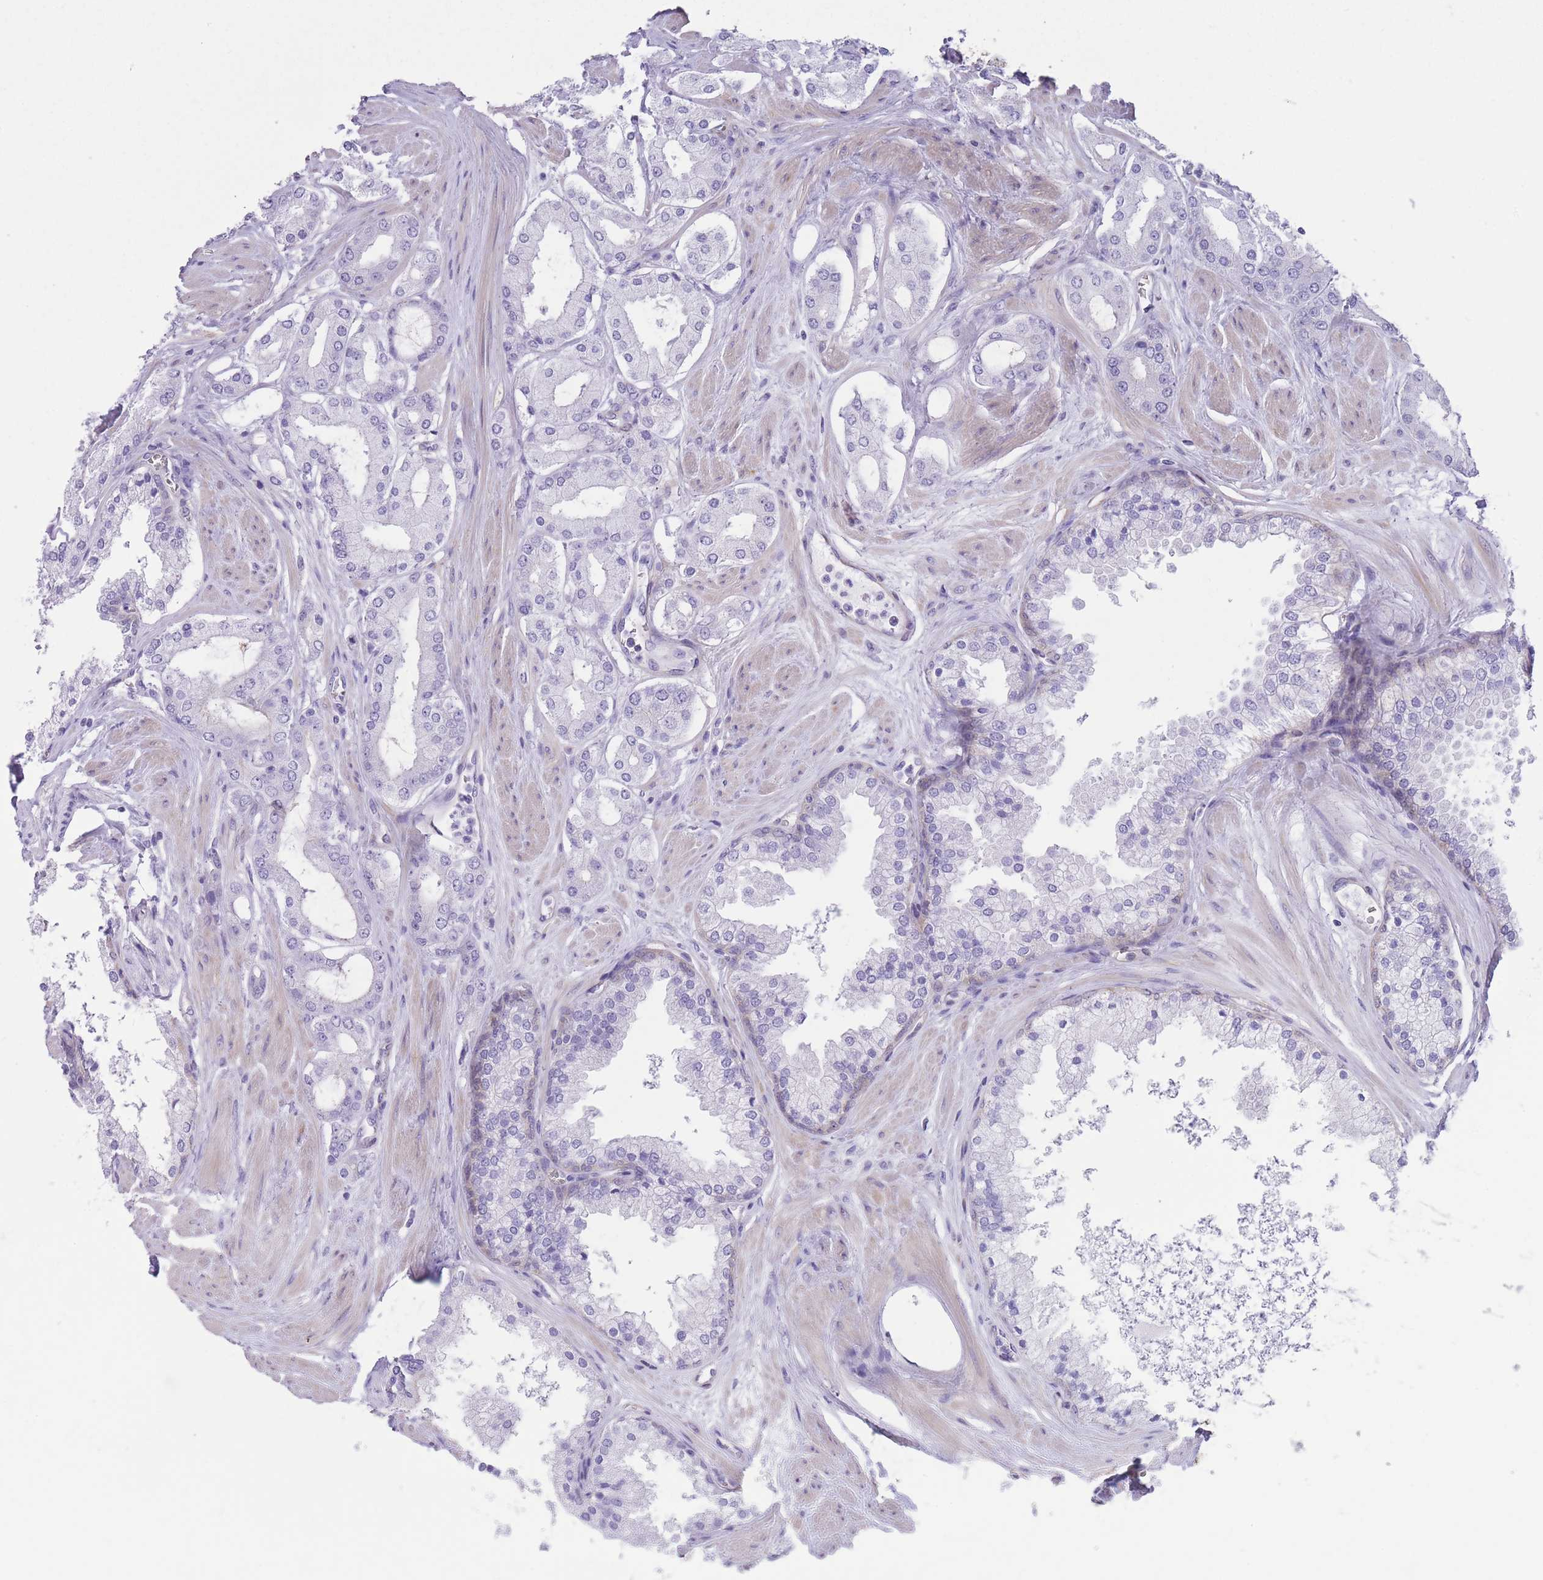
{"staining": {"intensity": "negative", "quantity": "none", "location": "none"}, "tissue": "prostate cancer", "cell_type": "Tumor cells", "image_type": "cancer", "snomed": [{"axis": "morphology", "description": "Adenocarcinoma, Low grade"}, {"axis": "topography", "description": "Prostate"}], "caption": "This is a image of immunohistochemistry (IHC) staining of prostate cancer (low-grade adenocarcinoma), which shows no staining in tumor cells.", "gene": "OR11H12", "patient": {"sex": "male", "age": 42}}